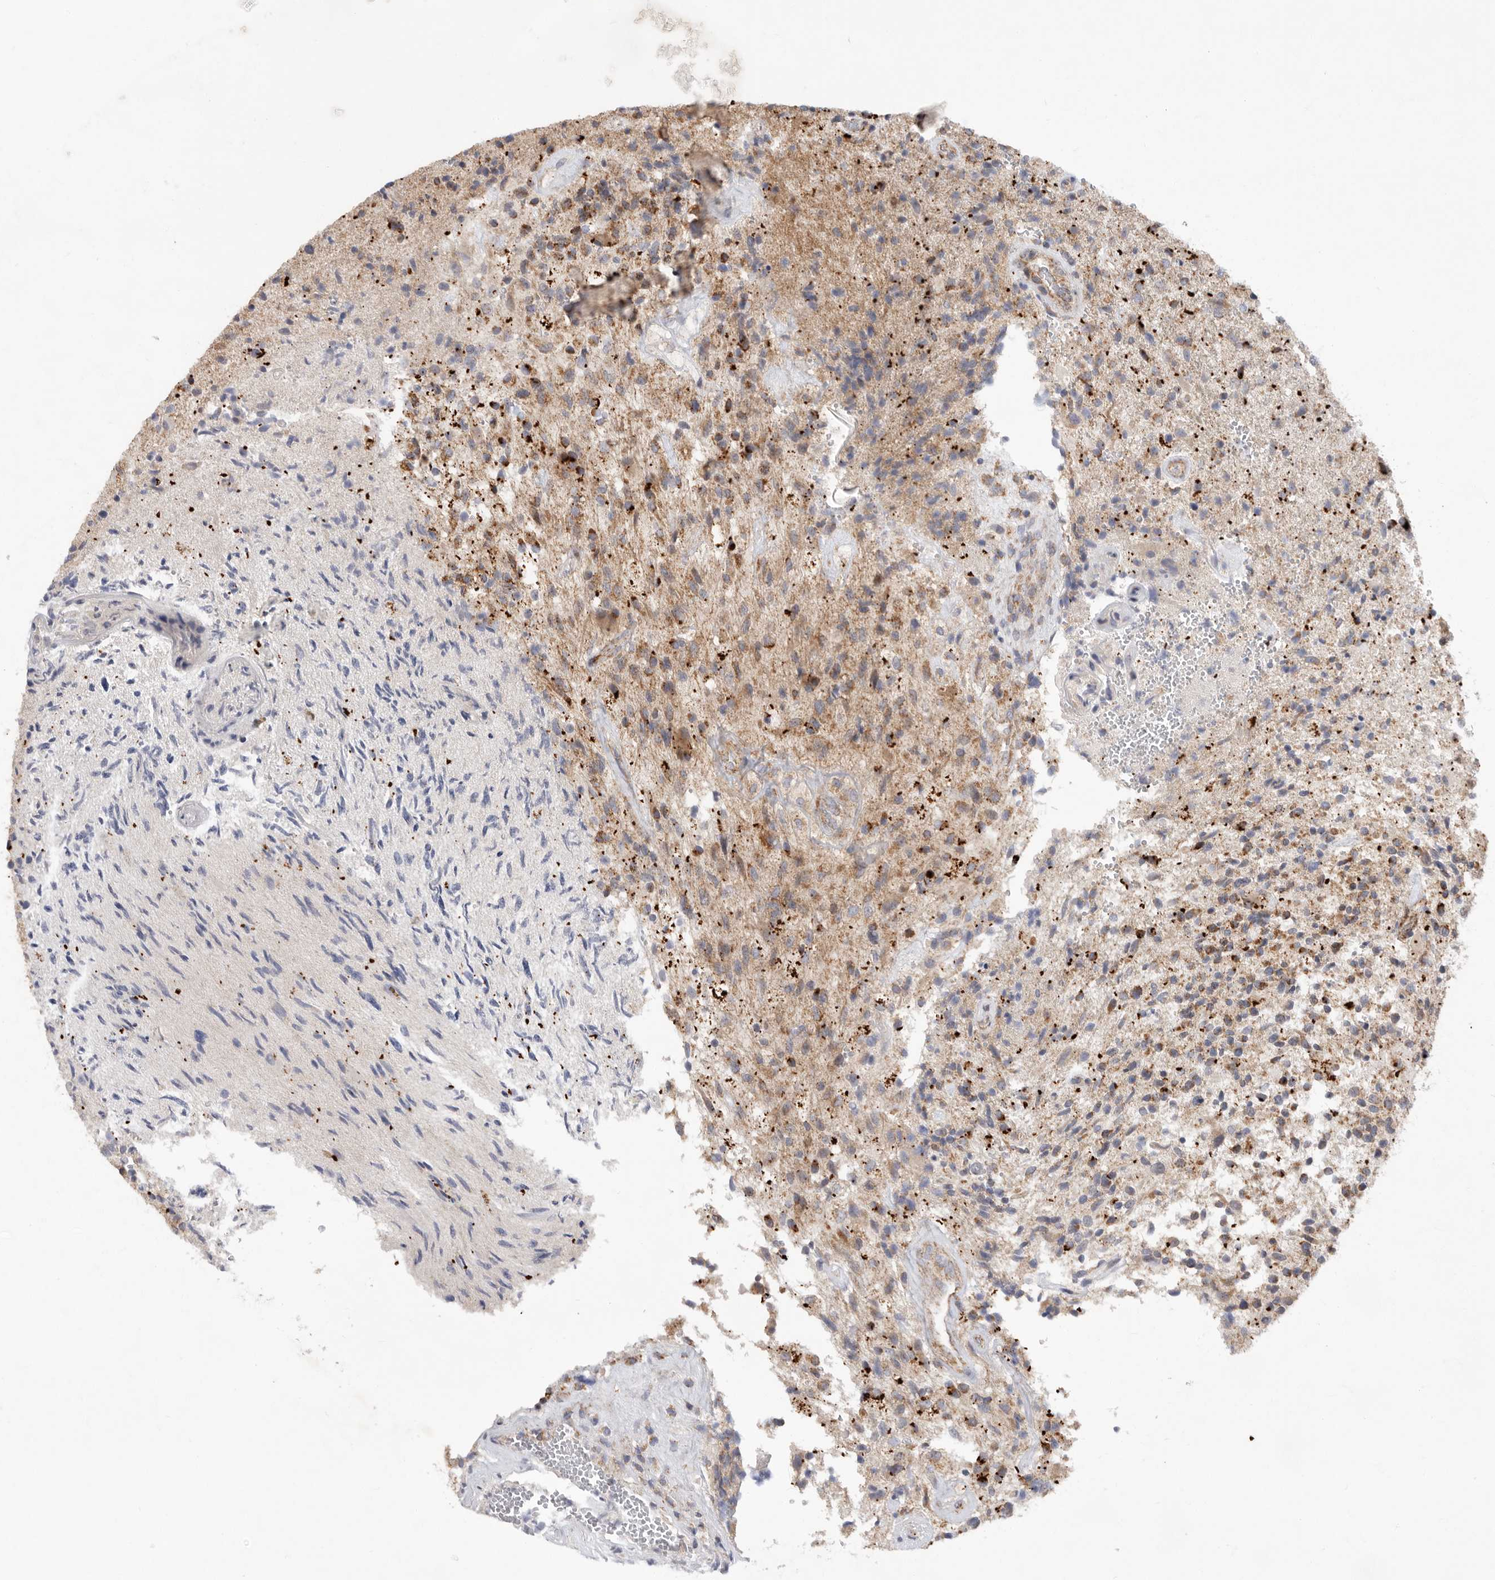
{"staining": {"intensity": "moderate", "quantity": ">75%", "location": "cytoplasmic/membranous"}, "tissue": "glioma", "cell_type": "Tumor cells", "image_type": "cancer", "snomed": [{"axis": "morphology", "description": "Glioma, malignant, High grade"}, {"axis": "topography", "description": "Brain"}], "caption": "Immunohistochemical staining of human malignant high-grade glioma exhibits medium levels of moderate cytoplasmic/membranous positivity in approximately >75% of tumor cells.", "gene": "MTFR1L", "patient": {"sex": "male", "age": 72}}